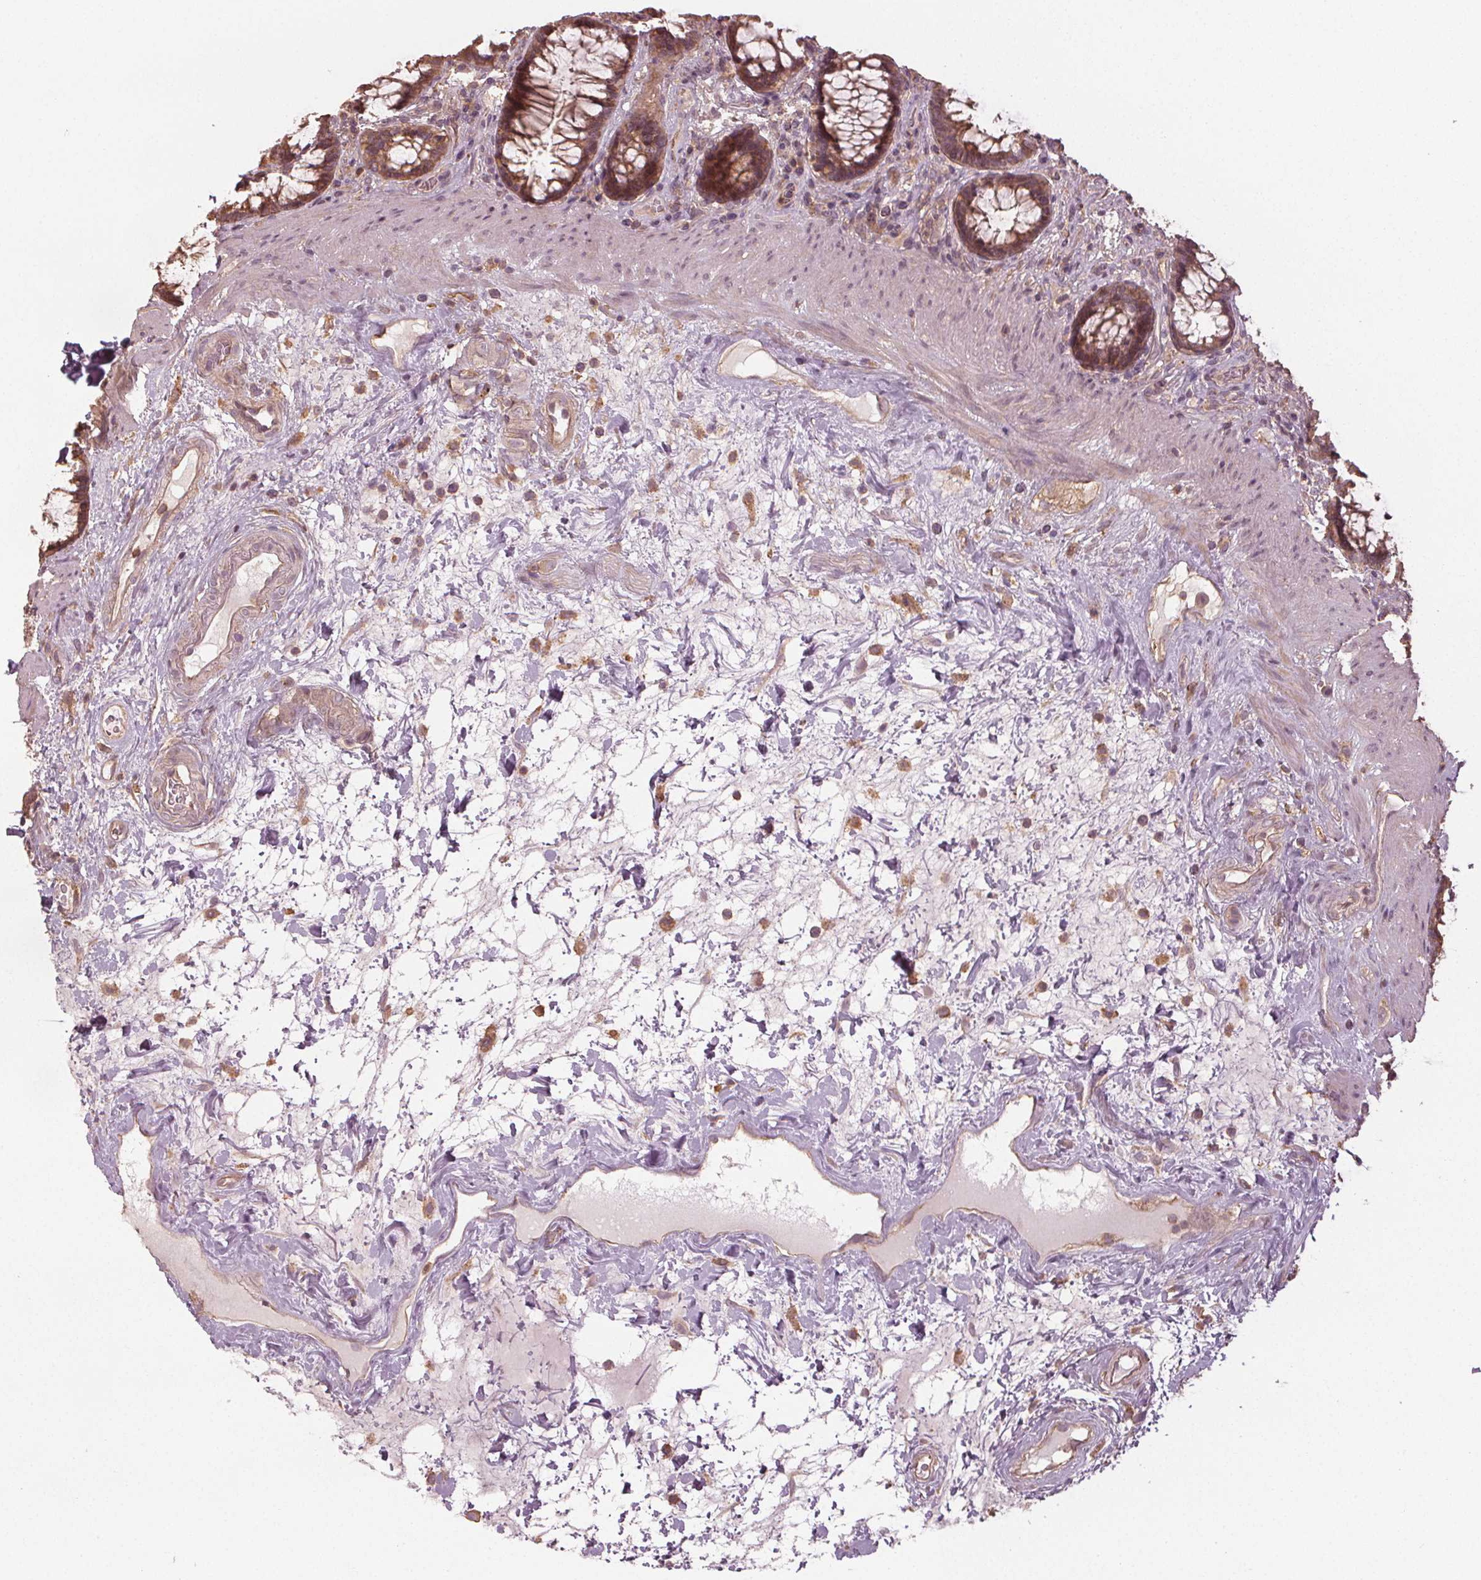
{"staining": {"intensity": "moderate", "quantity": ">75%", "location": "cytoplasmic/membranous"}, "tissue": "rectum", "cell_type": "Glandular cells", "image_type": "normal", "snomed": [{"axis": "morphology", "description": "Normal tissue, NOS"}, {"axis": "topography", "description": "Rectum"}], "caption": "Immunohistochemical staining of unremarkable human rectum reveals >75% levels of moderate cytoplasmic/membranous protein positivity in approximately >75% of glandular cells. The staining is performed using DAB brown chromogen to label protein expression. The nuclei are counter-stained blue using hematoxylin.", "gene": "GNB2", "patient": {"sex": "male", "age": 72}}